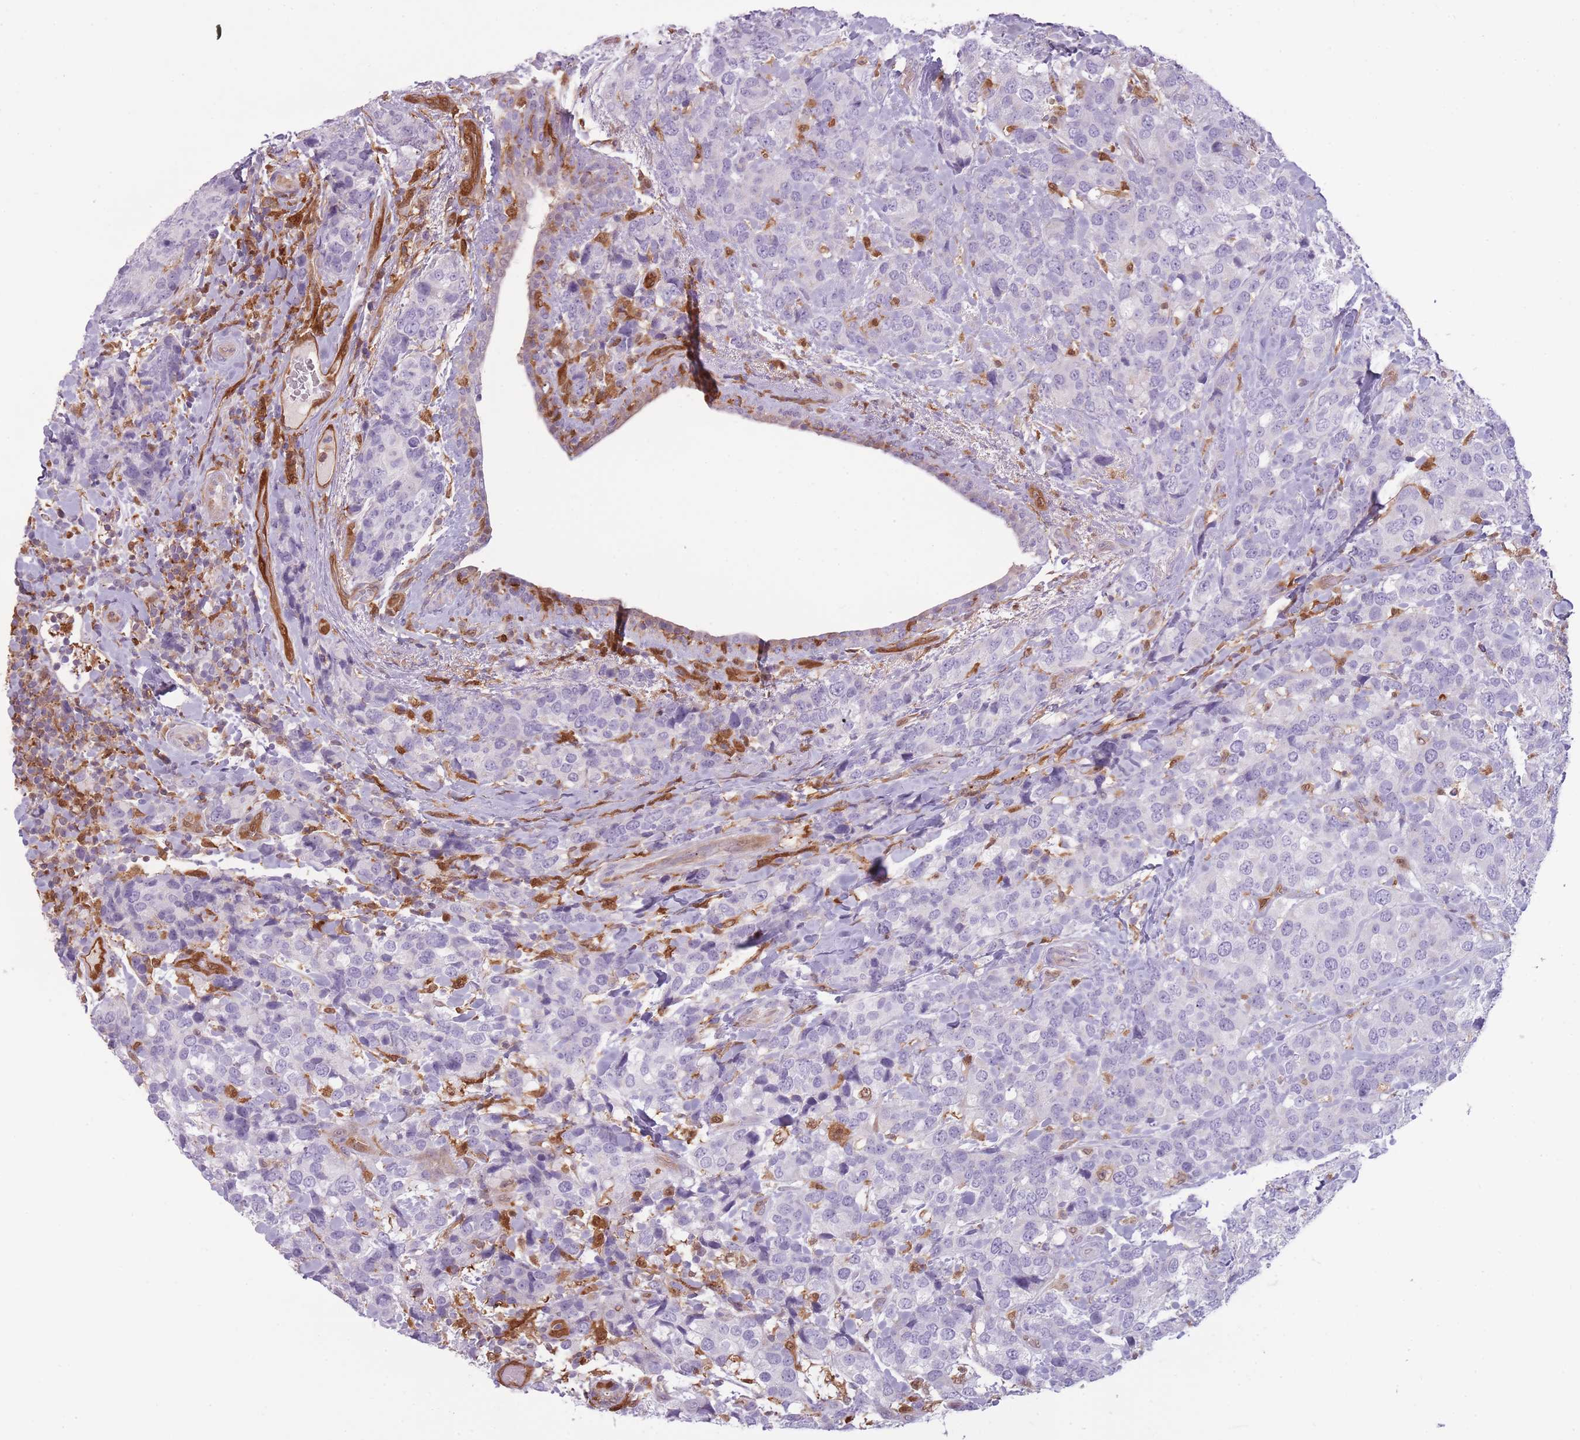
{"staining": {"intensity": "negative", "quantity": "none", "location": "none"}, "tissue": "breast cancer", "cell_type": "Tumor cells", "image_type": "cancer", "snomed": [{"axis": "morphology", "description": "Lobular carcinoma"}, {"axis": "topography", "description": "Breast"}], "caption": "Immunohistochemistry (IHC) photomicrograph of human breast lobular carcinoma stained for a protein (brown), which demonstrates no positivity in tumor cells. (Stains: DAB (3,3'-diaminobenzidine) immunohistochemistry with hematoxylin counter stain, Microscopy: brightfield microscopy at high magnification).", "gene": "LGALS9", "patient": {"sex": "female", "age": 59}}